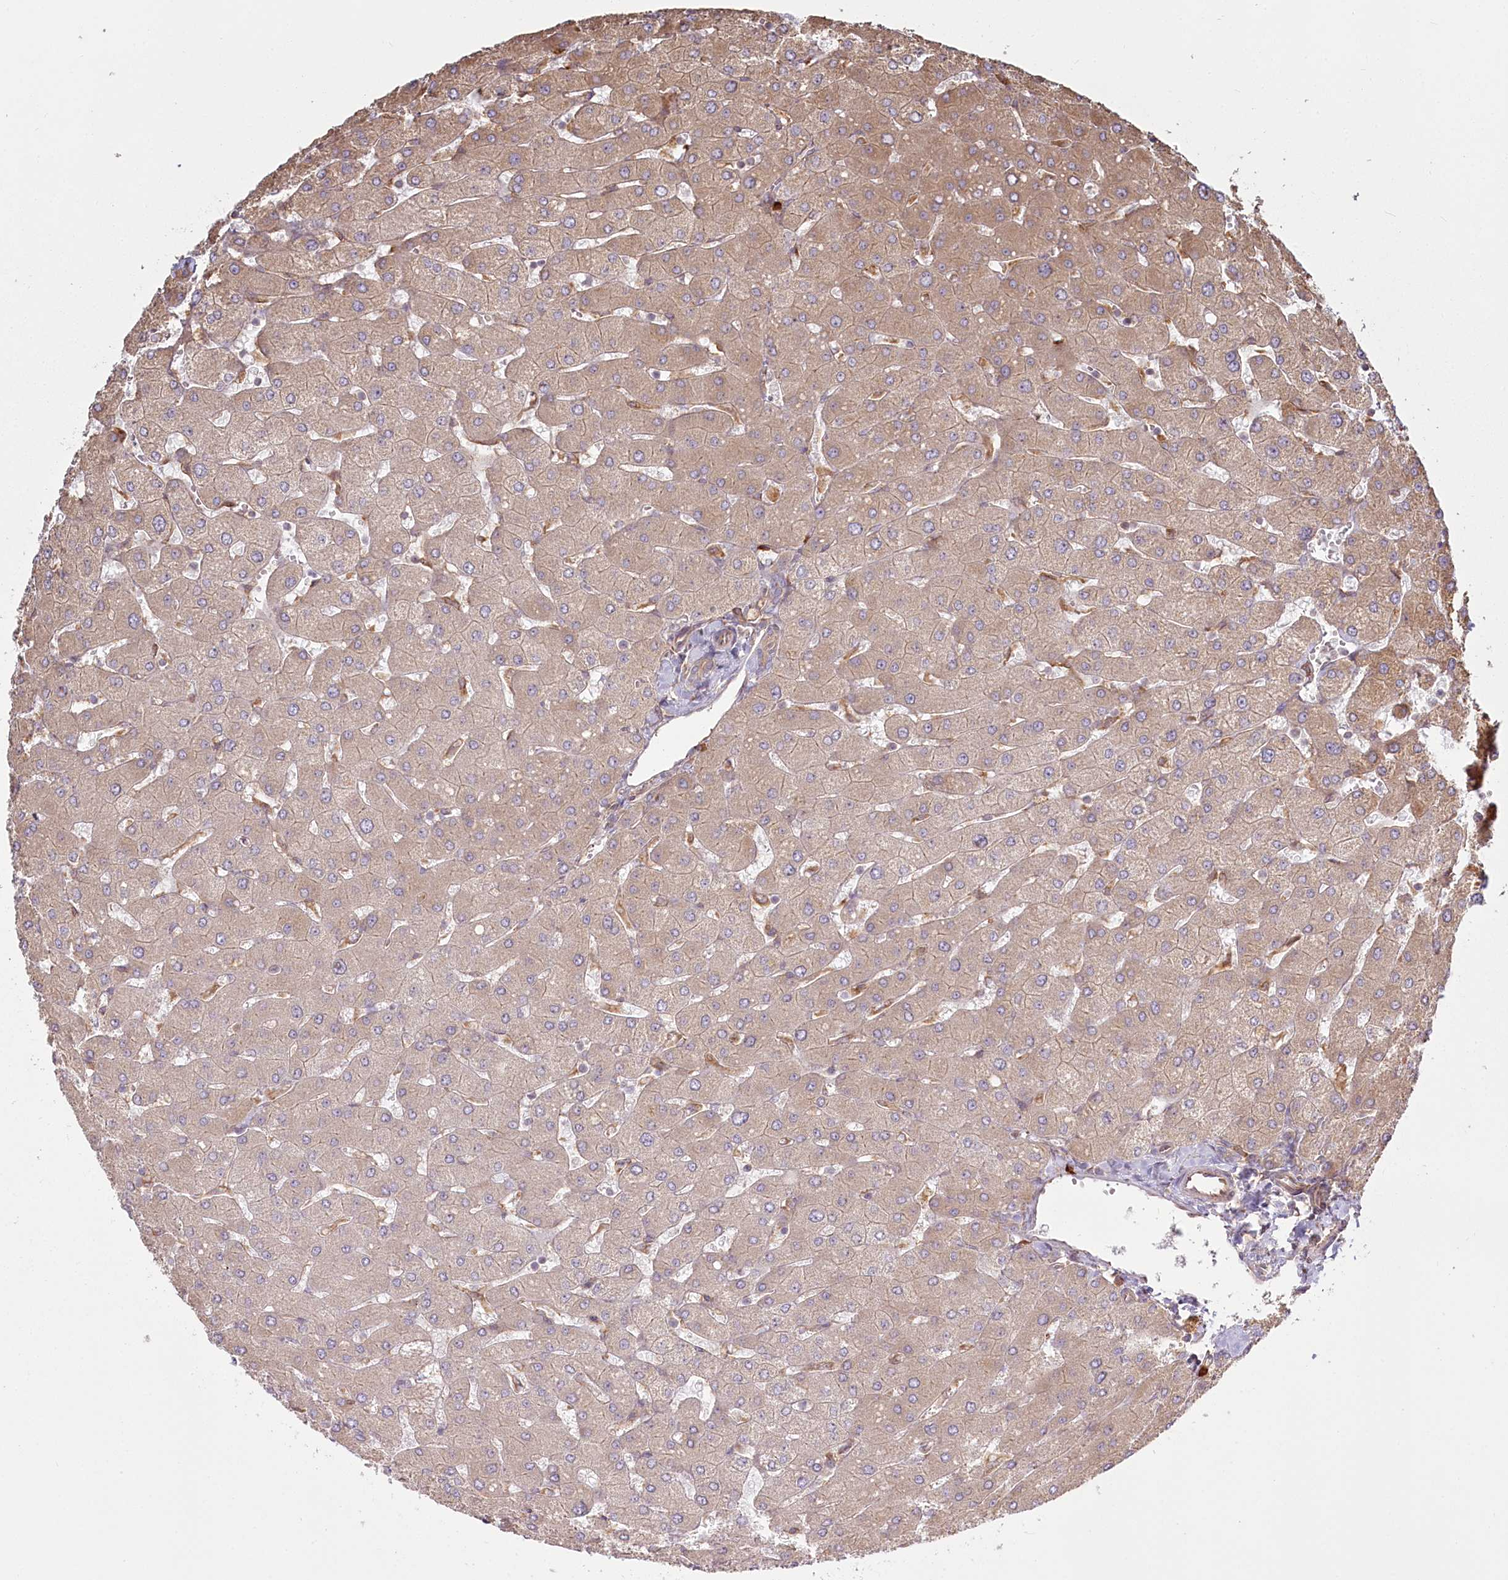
{"staining": {"intensity": "weak", "quantity": "25%-75%", "location": "cytoplasmic/membranous"}, "tissue": "liver", "cell_type": "Cholangiocytes", "image_type": "normal", "snomed": [{"axis": "morphology", "description": "Normal tissue, NOS"}, {"axis": "topography", "description": "Liver"}], "caption": "A high-resolution photomicrograph shows immunohistochemistry (IHC) staining of normal liver, which exhibits weak cytoplasmic/membranous staining in approximately 25%-75% of cholangiocytes.", "gene": "FAM13A", "patient": {"sex": "male", "age": 55}}